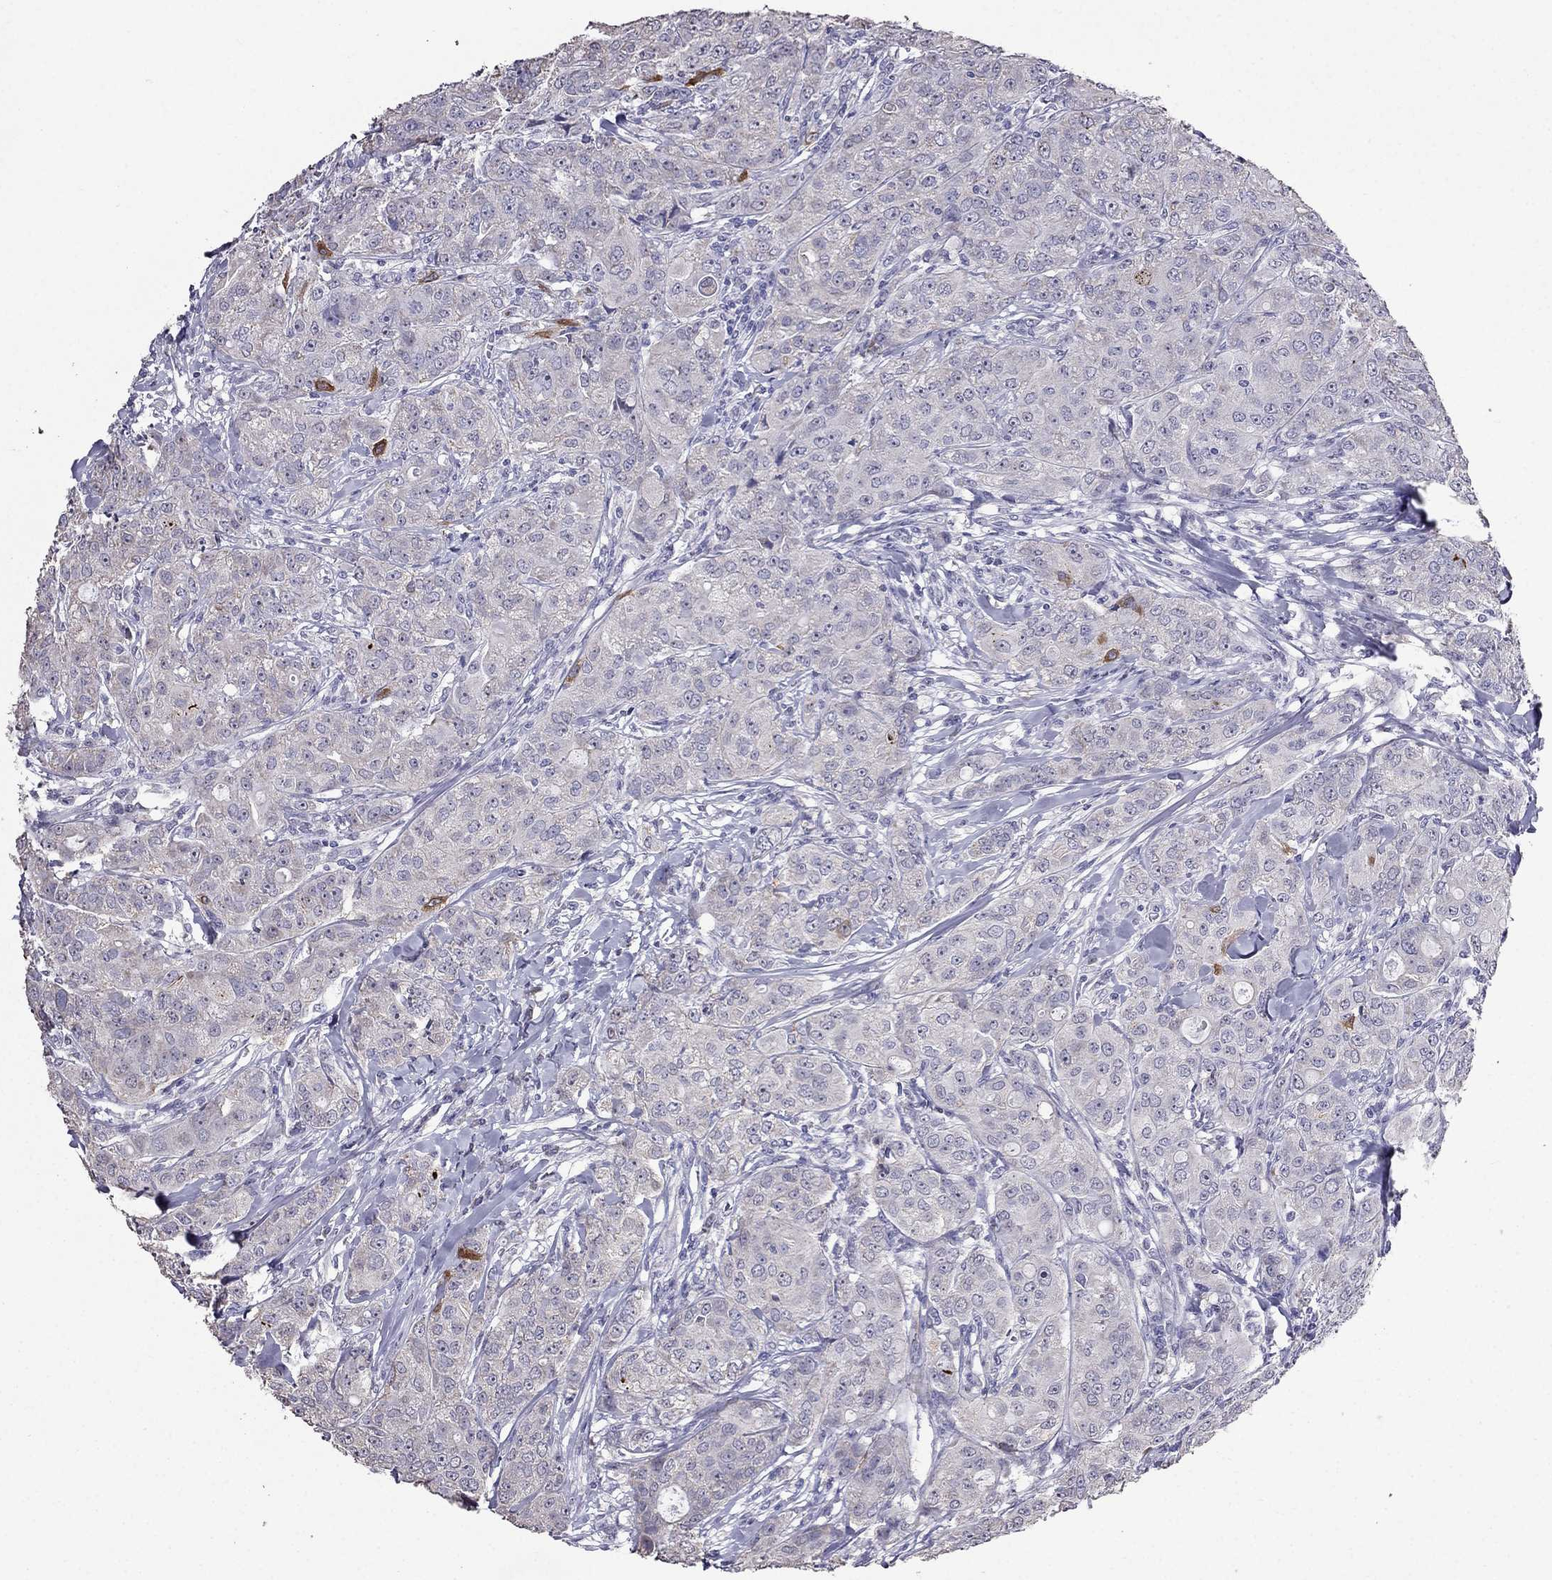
{"staining": {"intensity": "negative", "quantity": "none", "location": "none"}, "tissue": "breast cancer", "cell_type": "Tumor cells", "image_type": "cancer", "snomed": [{"axis": "morphology", "description": "Duct carcinoma"}, {"axis": "topography", "description": "Breast"}], "caption": "A micrograph of human breast infiltrating ductal carcinoma is negative for staining in tumor cells.", "gene": "AK5", "patient": {"sex": "female", "age": 43}}